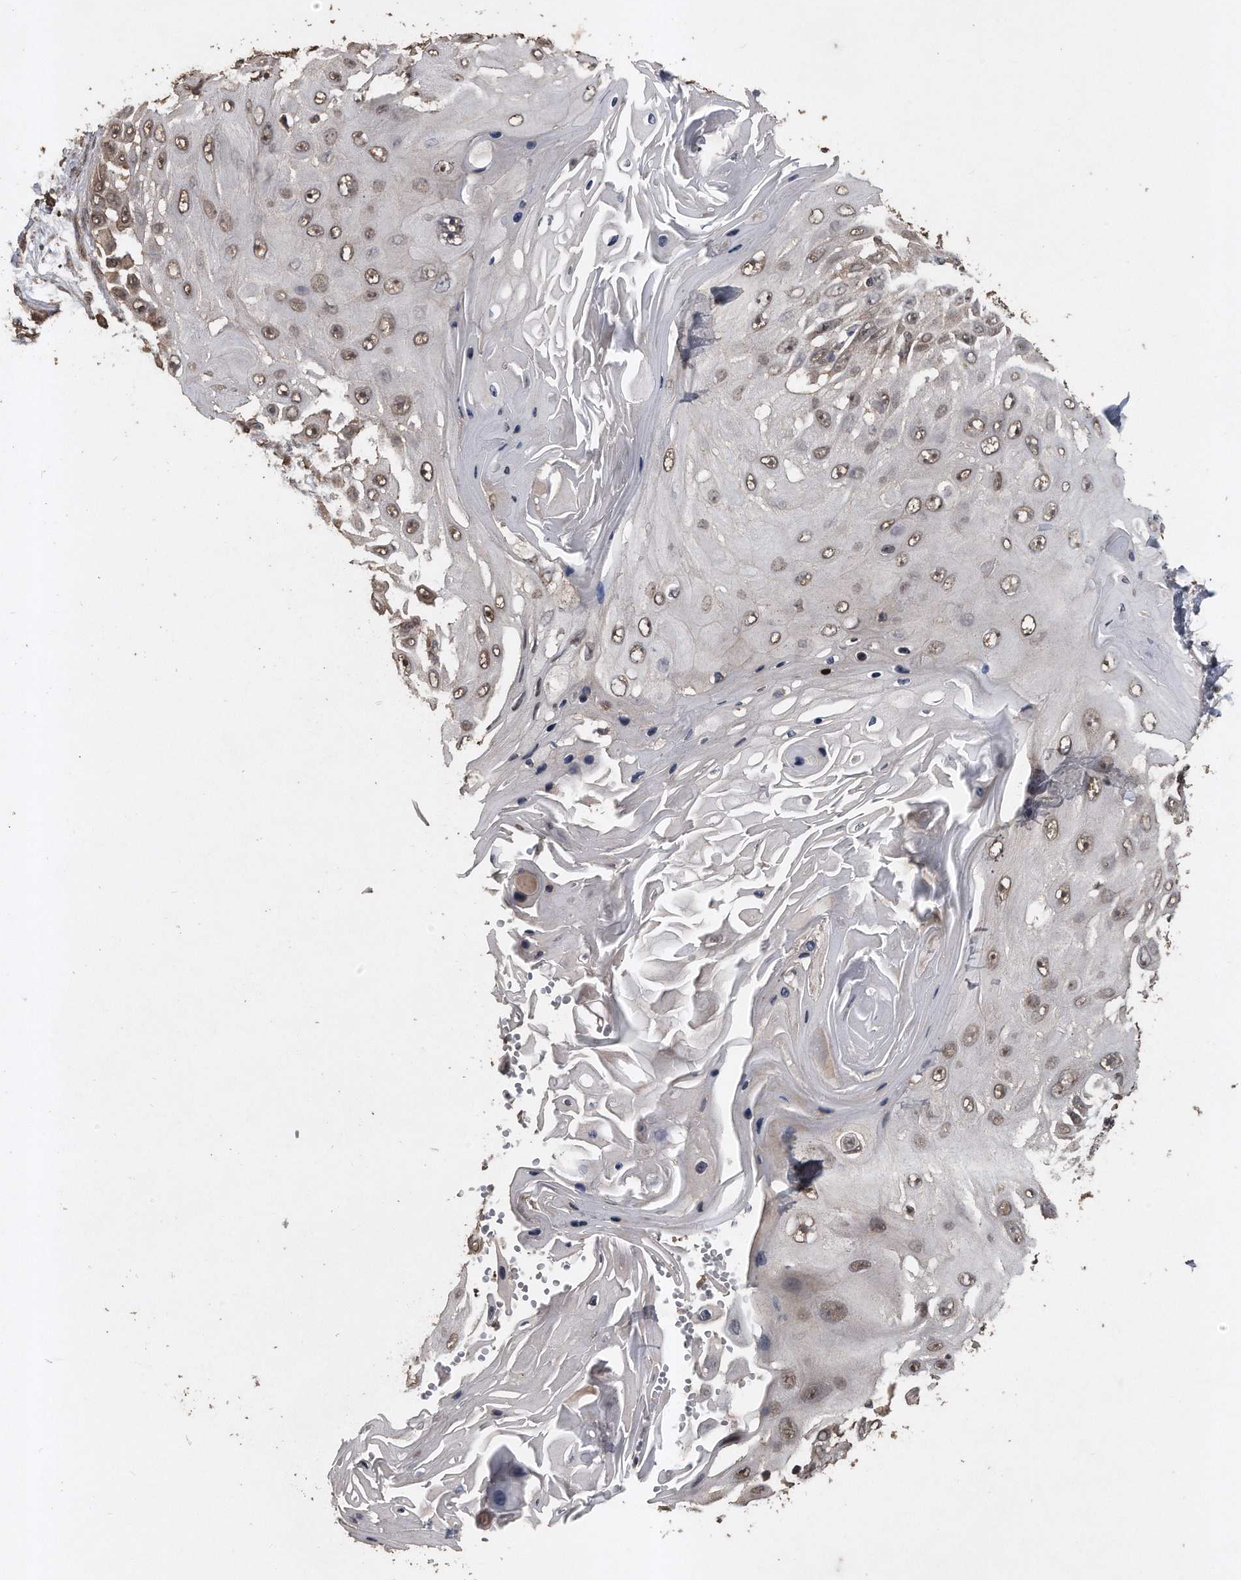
{"staining": {"intensity": "moderate", "quantity": ">75%", "location": "nuclear"}, "tissue": "skin cancer", "cell_type": "Tumor cells", "image_type": "cancer", "snomed": [{"axis": "morphology", "description": "Squamous cell carcinoma, NOS"}, {"axis": "topography", "description": "Skin"}], "caption": "A medium amount of moderate nuclear positivity is identified in approximately >75% of tumor cells in skin cancer tissue.", "gene": "CRYZL1", "patient": {"sex": "female", "age": 44}}